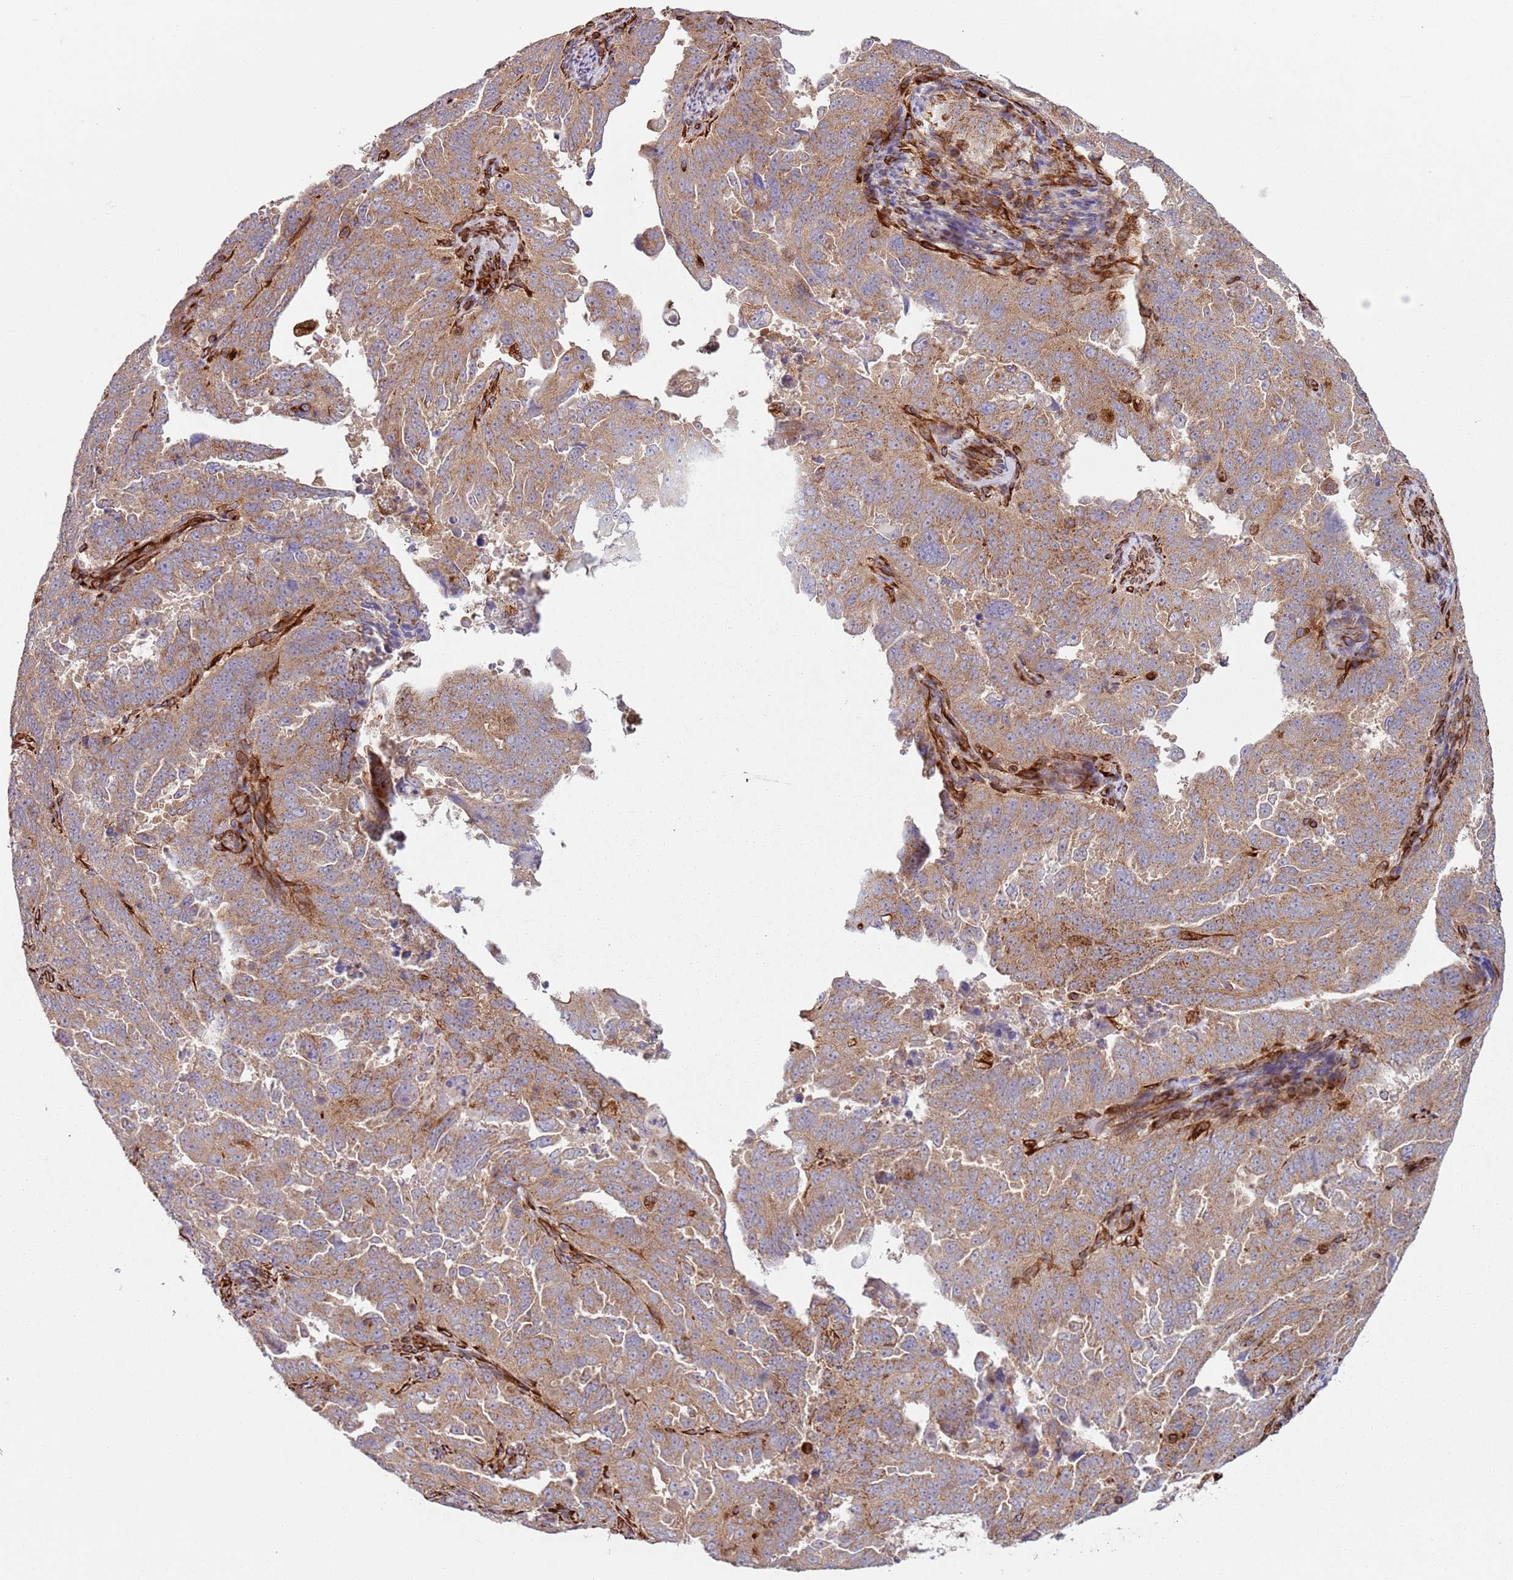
{"staining": {"intensity": "moderate", "quantity": ">75%", "location": "cytoplasmic/membranous"}, "tissue": "endometrial cancer", "cell_type": "Tumor cells", "image_type": "cancer", "snomed": [{"axis": "morphology", "description": "Adenocarcinoma, NOS"}, {"axis": "topography", "description": "Endometrium"}], "caption": "Endometrial cancer stained with DAB (3,3'-diaminobenzidine) IHC displays medium levels of moderate cytoplasmic/membranous expression in approximately >75% of tumor cells.", "gene": "SNAPIN", "patient": {"sex": "female", "age": 65}}